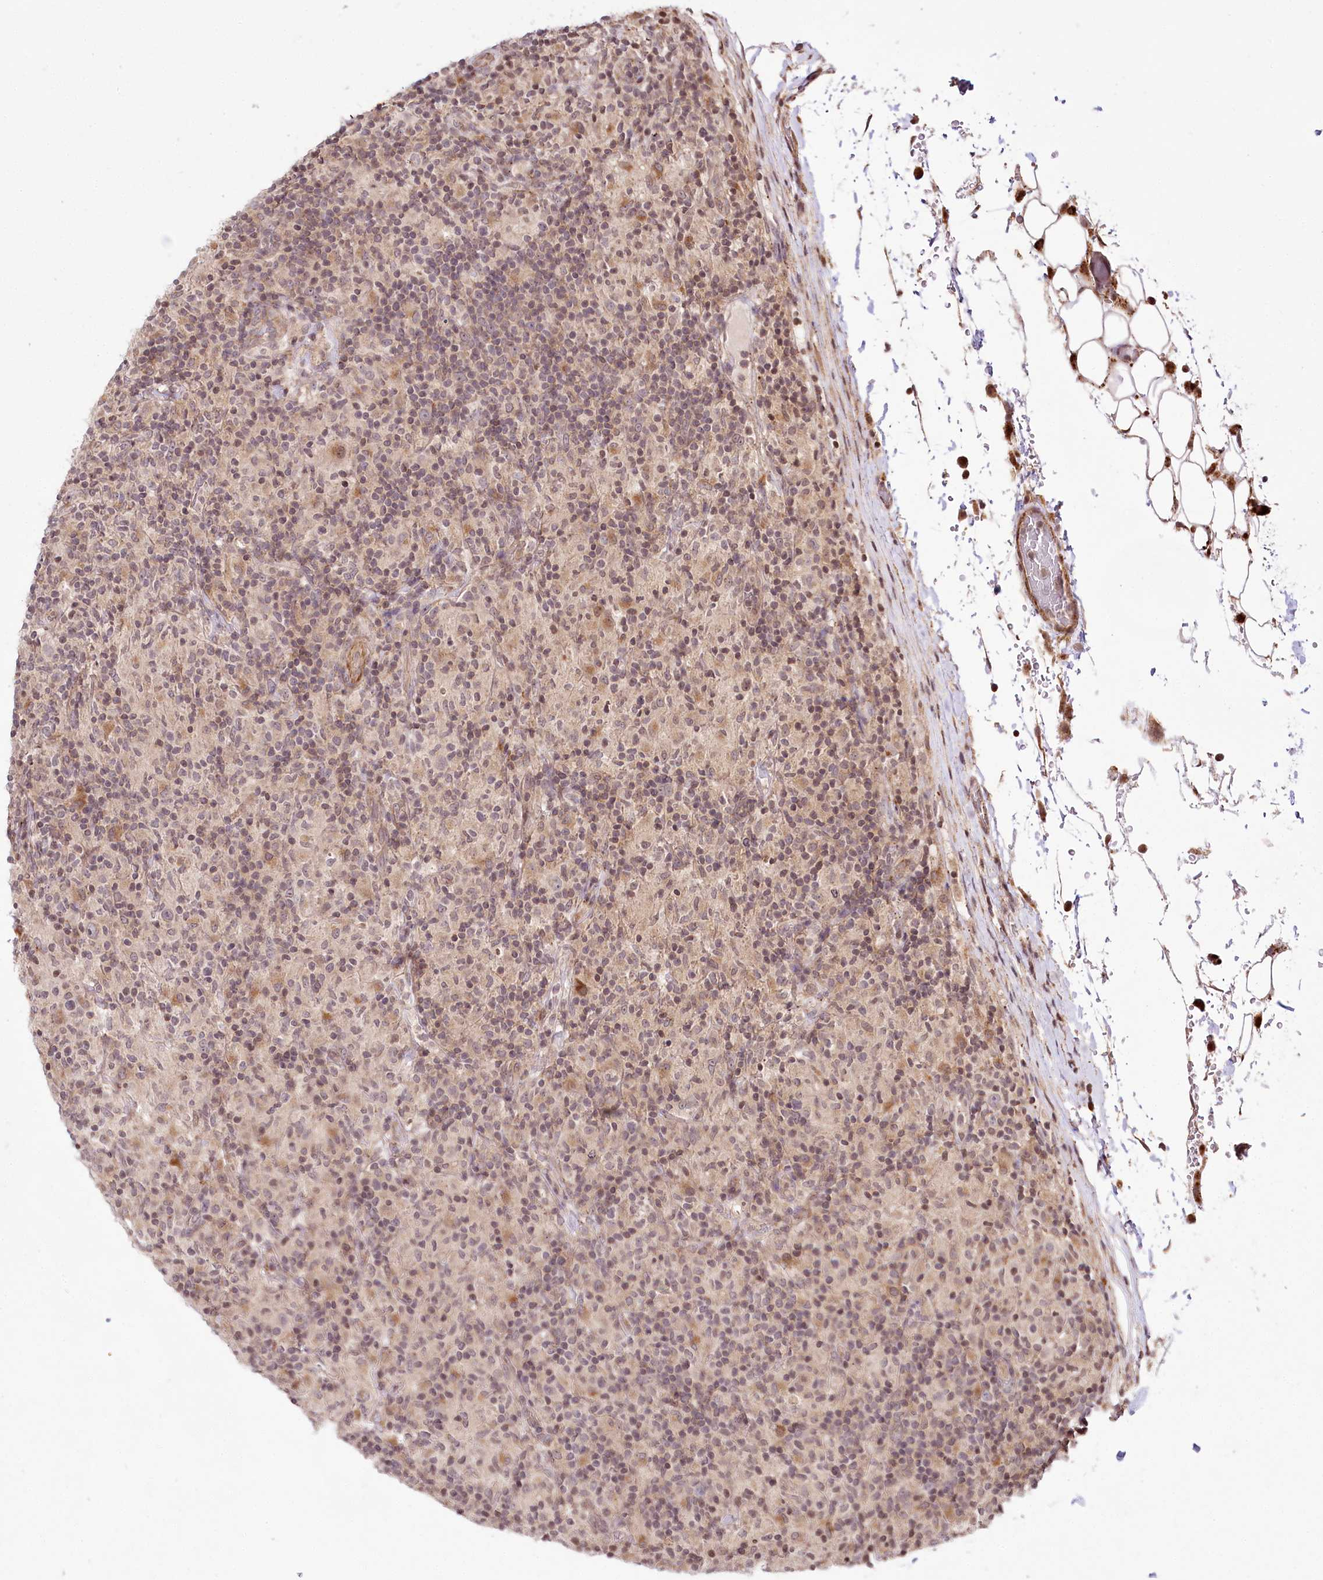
{"staining": {"intensity": "moderate", "quantity": ">75%", "location": "cytoplasmic/membranous"}, "tissue": "lymphoma", "cell_type": "Tumor cells", "image_type": "cancer", "snomed": [{"axis": "morphology", "description": "Hodgkin's disease, NOS"}, {"axis": "topography", "description": "Lymph node"}], "caption": "Tumor cells display medium levels of moderate cytoplasmic/membranous positivity in approximately >75% of cells in human lymphoma. (Stains: DAB in brown, nuclei in blue, Microscopy: brightfield microscopy at high magnification).", "gene": "HOXC8", "patient": {"sex": "male", "age": 70}}